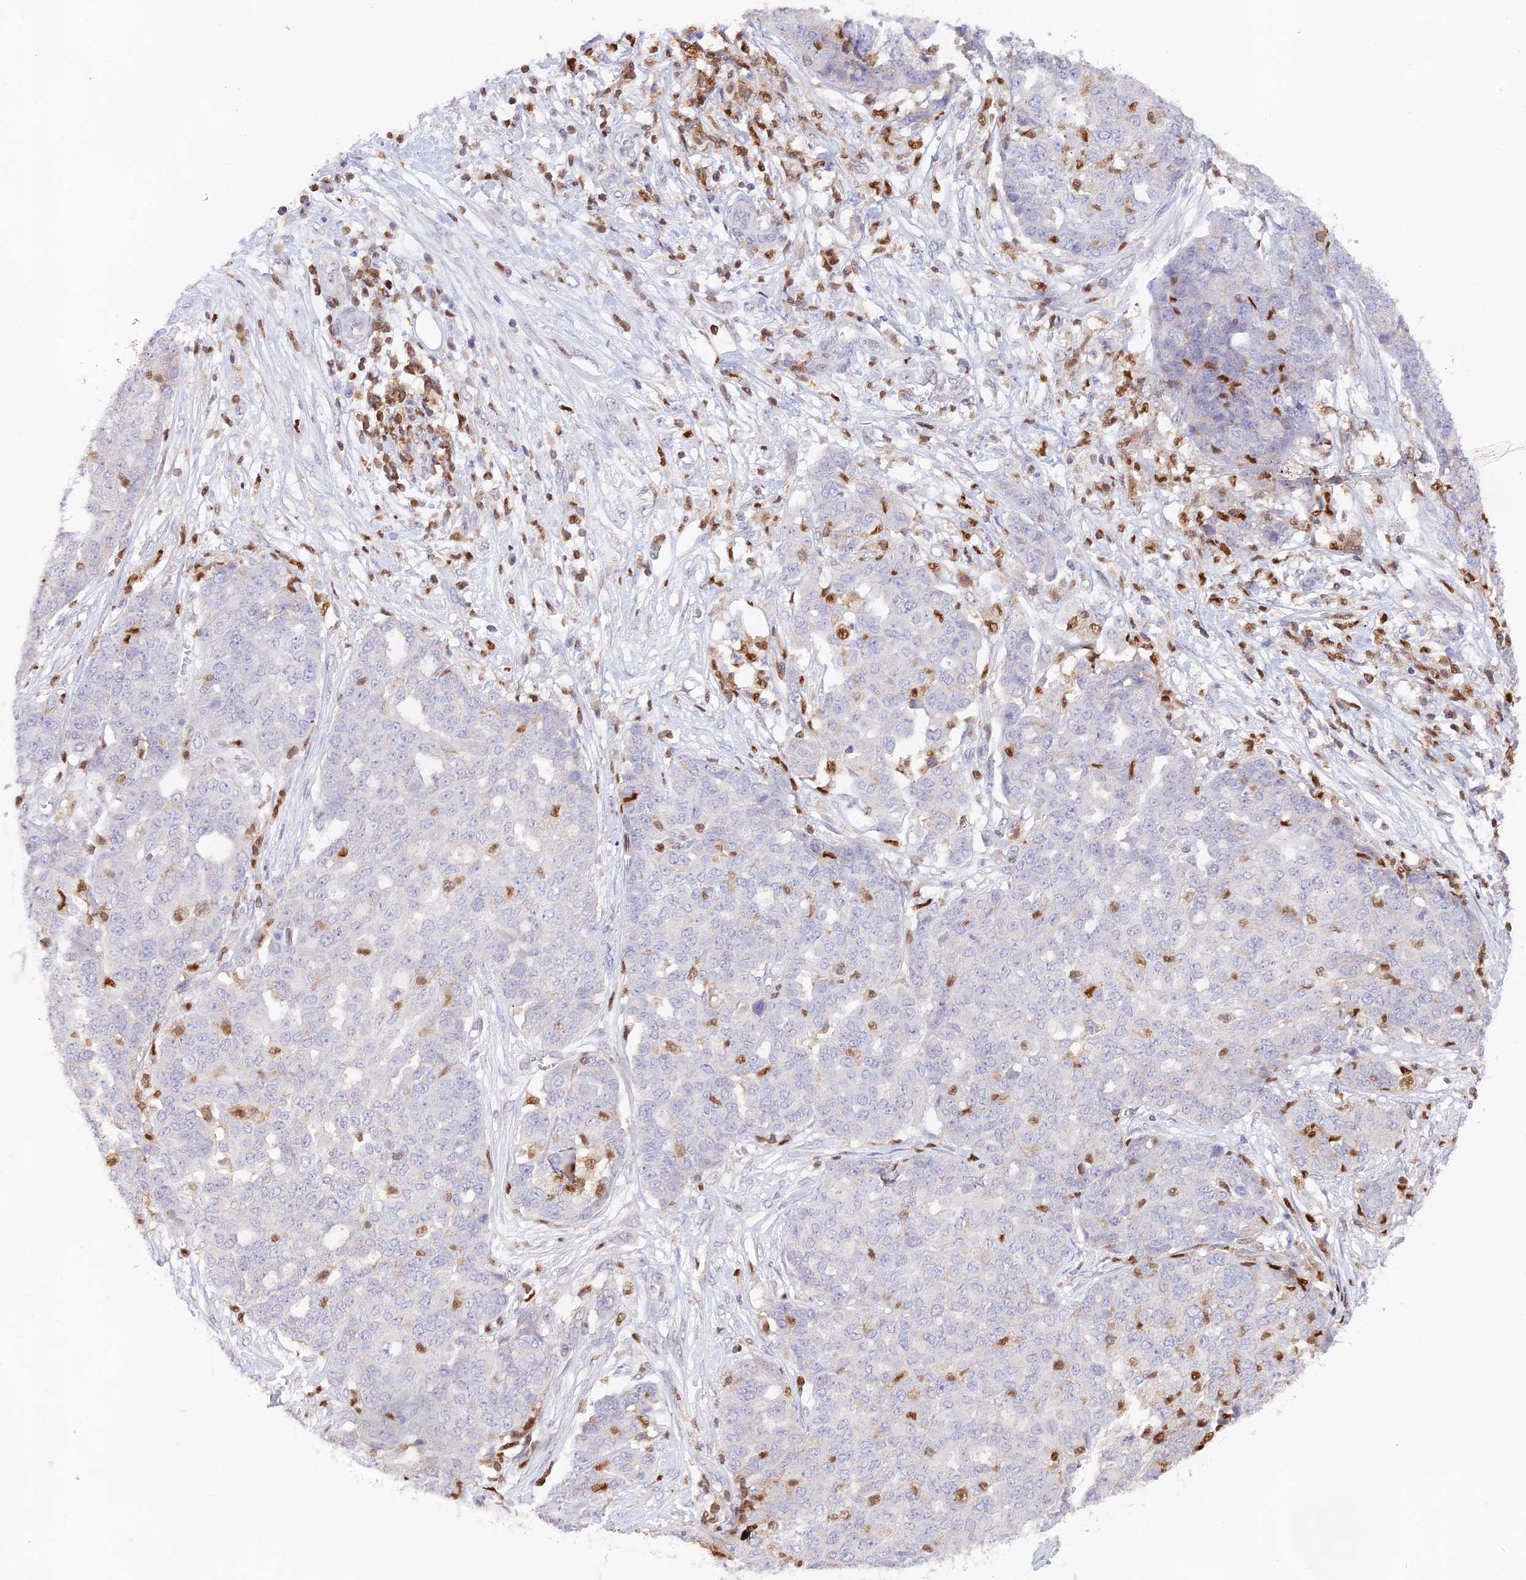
{"staining": {"intensity": "negative", "quantity": "none", "location": "none"}, "tissue": "ovarian cancer", "cell_type": "Tumor cells", "image_type": "cancer", "snomed": [{"axis": "morphology", "description": "Cystadenocarcinoma, serous, NOS"}, {"axis": "topography", "description": "Soft tissue"}, {"axis": "topography", "description": "Ovary"}], "caption": "IHC histopathology image of serous cystadenocarcinoma (ovarian) stained for a protein (brown), which shows no expression in tumor cells. (DAB (3,3'-diaminobenzidine) IHC visualized using brightfield microscopy, high magnification).", "gene": "DENND1C", "patient": {"sex": "female", "age": 57}}